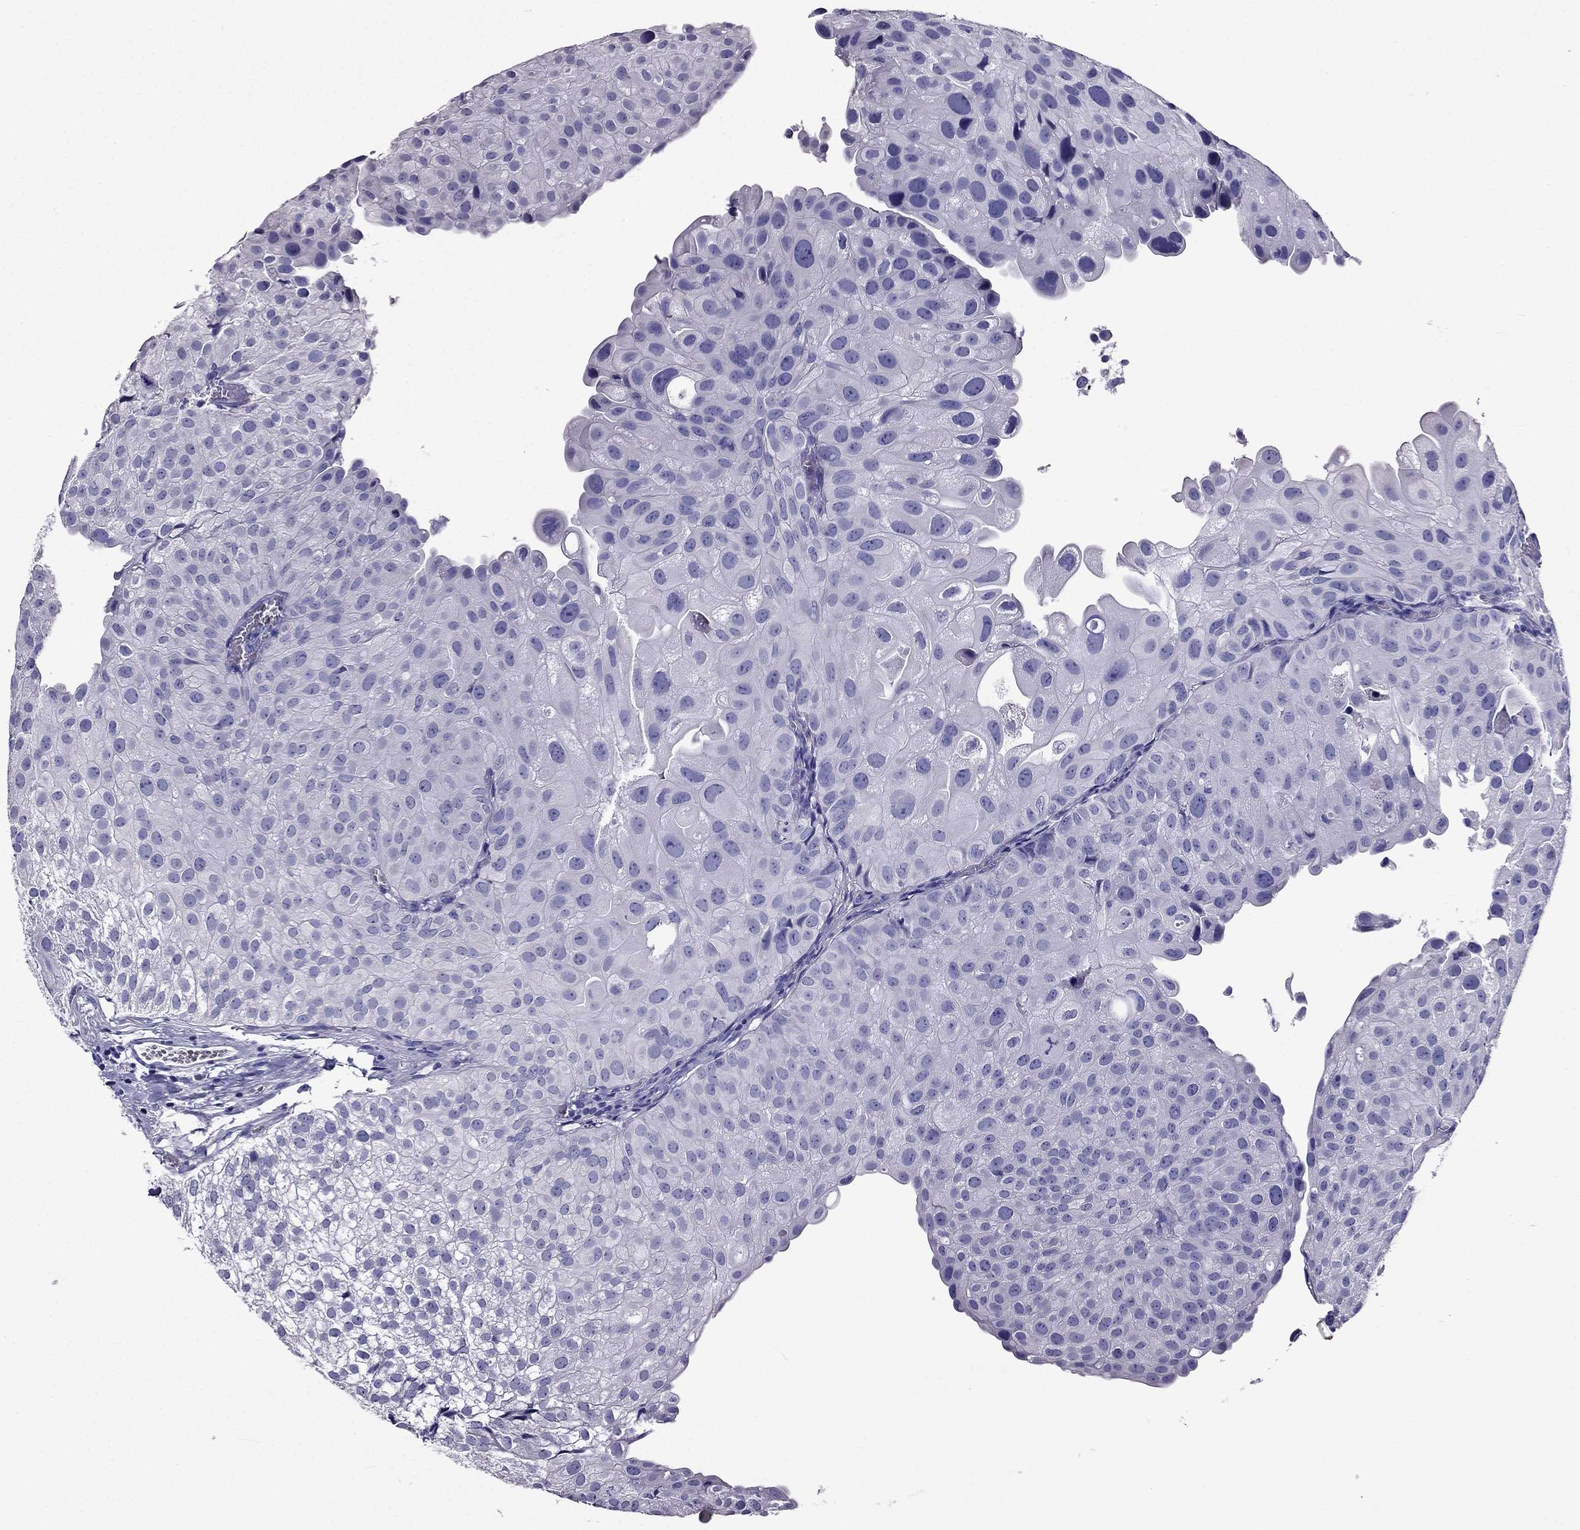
{"staining": {"intensity": "negative", "quantity": "none", "location": "none"}, "tissue": "urothelial cancer", "cell_type": "Tumor cells", "image_type": "cancer", "snomed": [{"axis": "morphology", "description": "Urothelial carcinoma, Low grade"}, {"axis": "topography", "description": "Urinary bladder"}], "caption": "Human urothelial carcinoma (low-grade) stained for a protein using immunohistochemistry shows no positivity in tumor cells.", "gene": "ZNF541", "patient": {"sex": "female", "age": 78}}